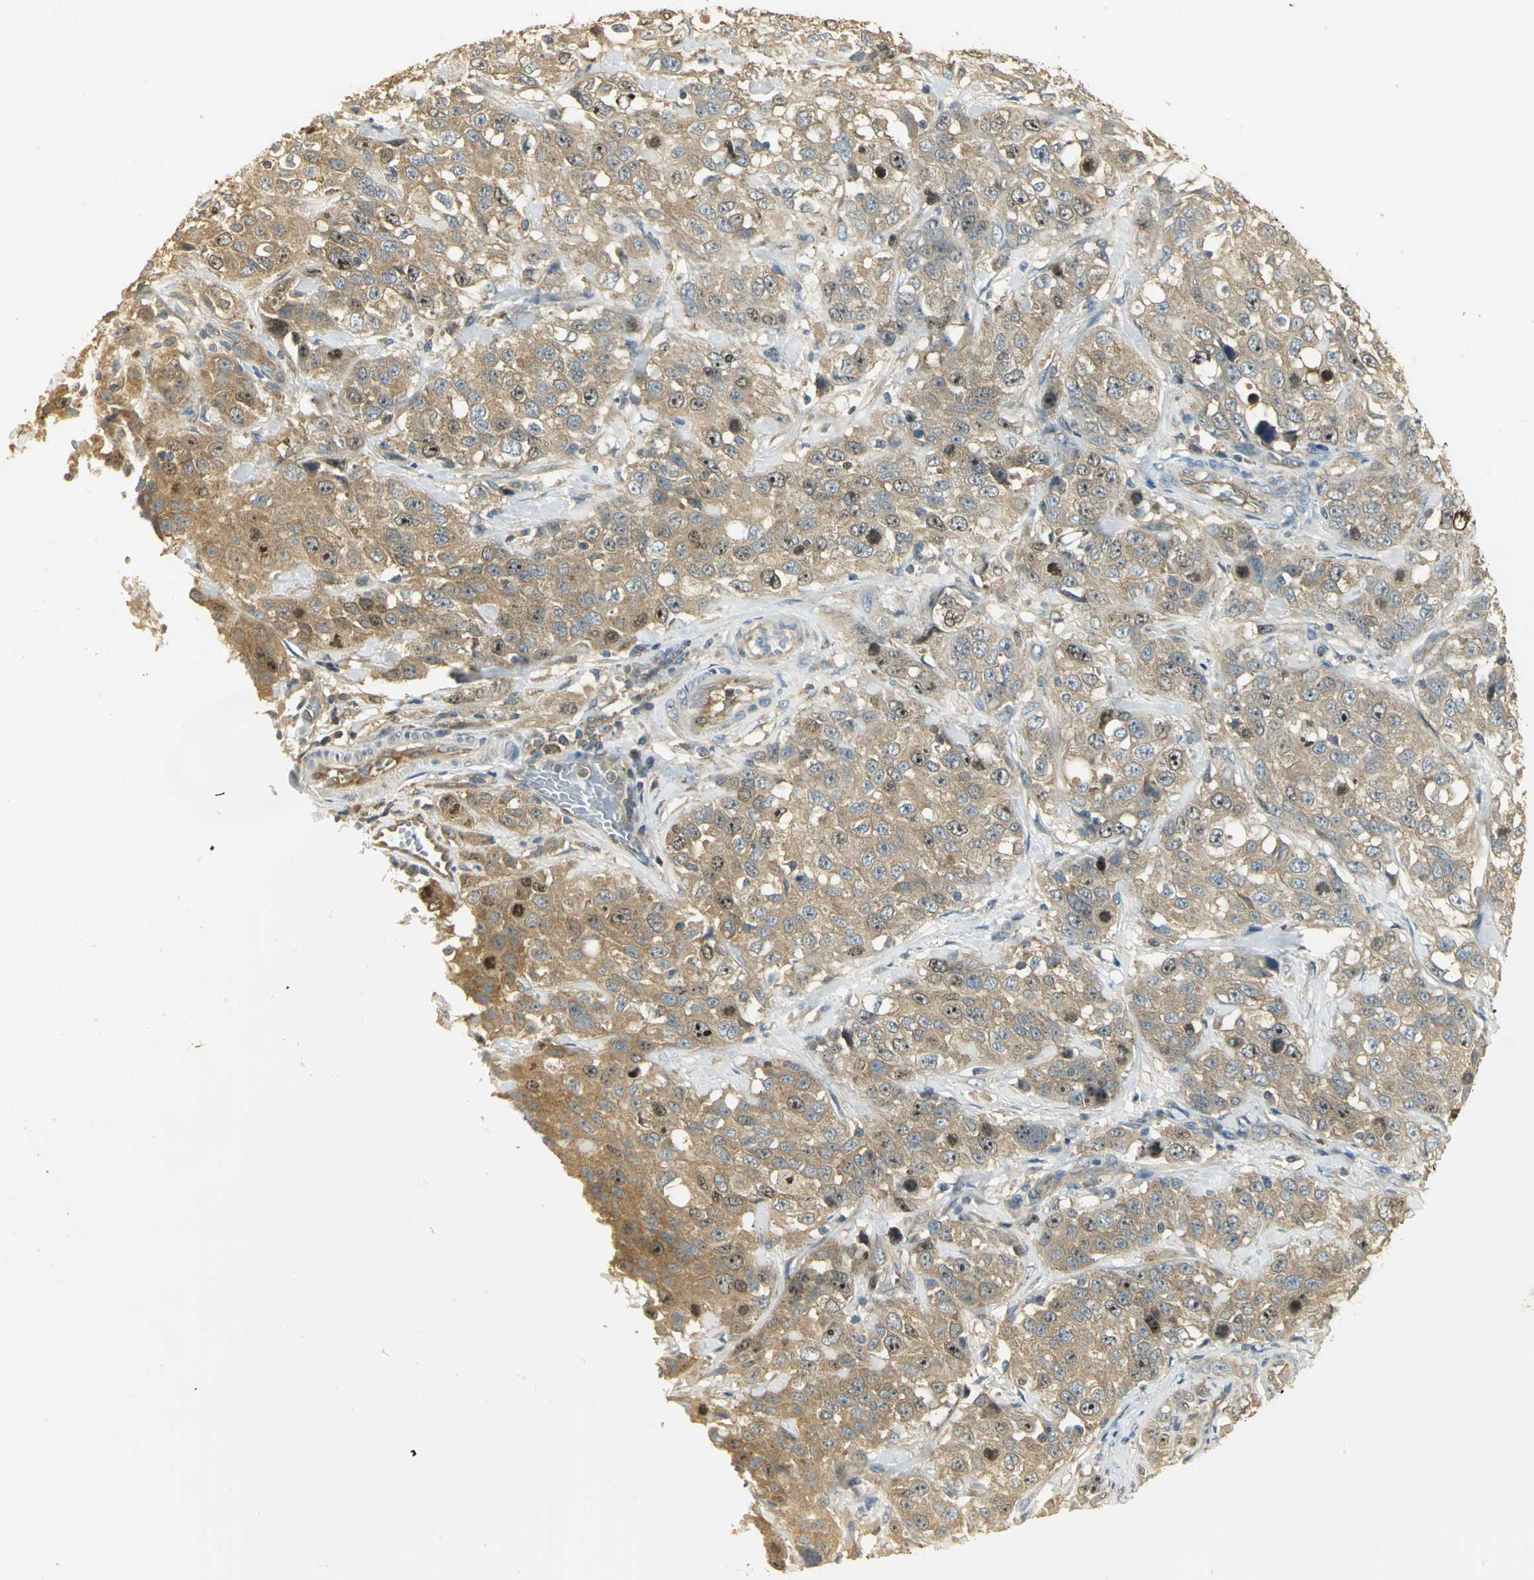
{"staining": {"intensity": "moderate", "quantity": ">75%", "location": "cytoplasmic/membranous,nuclear"}, "tissue": "stomach cancer", "cell_type": "Tumor cells", "image_type": "cancer", "snomed": [{"axis": "morphology", "description": "Normal tissue, NOS"}, {"axis": "morphology", "description": "Adenocarcinoma, NOS"}, {"axis": "topography", "description": "Stomach"}], "caption": "Stomach cancer (adenocarcinoma) stained for a protein displays moderate cytoplasmic/membranous and nuclear positivity in tumor cells. (brown staining indicates protein expression, while blue staining denotes nuclei).", "gene": "RARS1", "patient": {"sex": "male", "age": 48}}